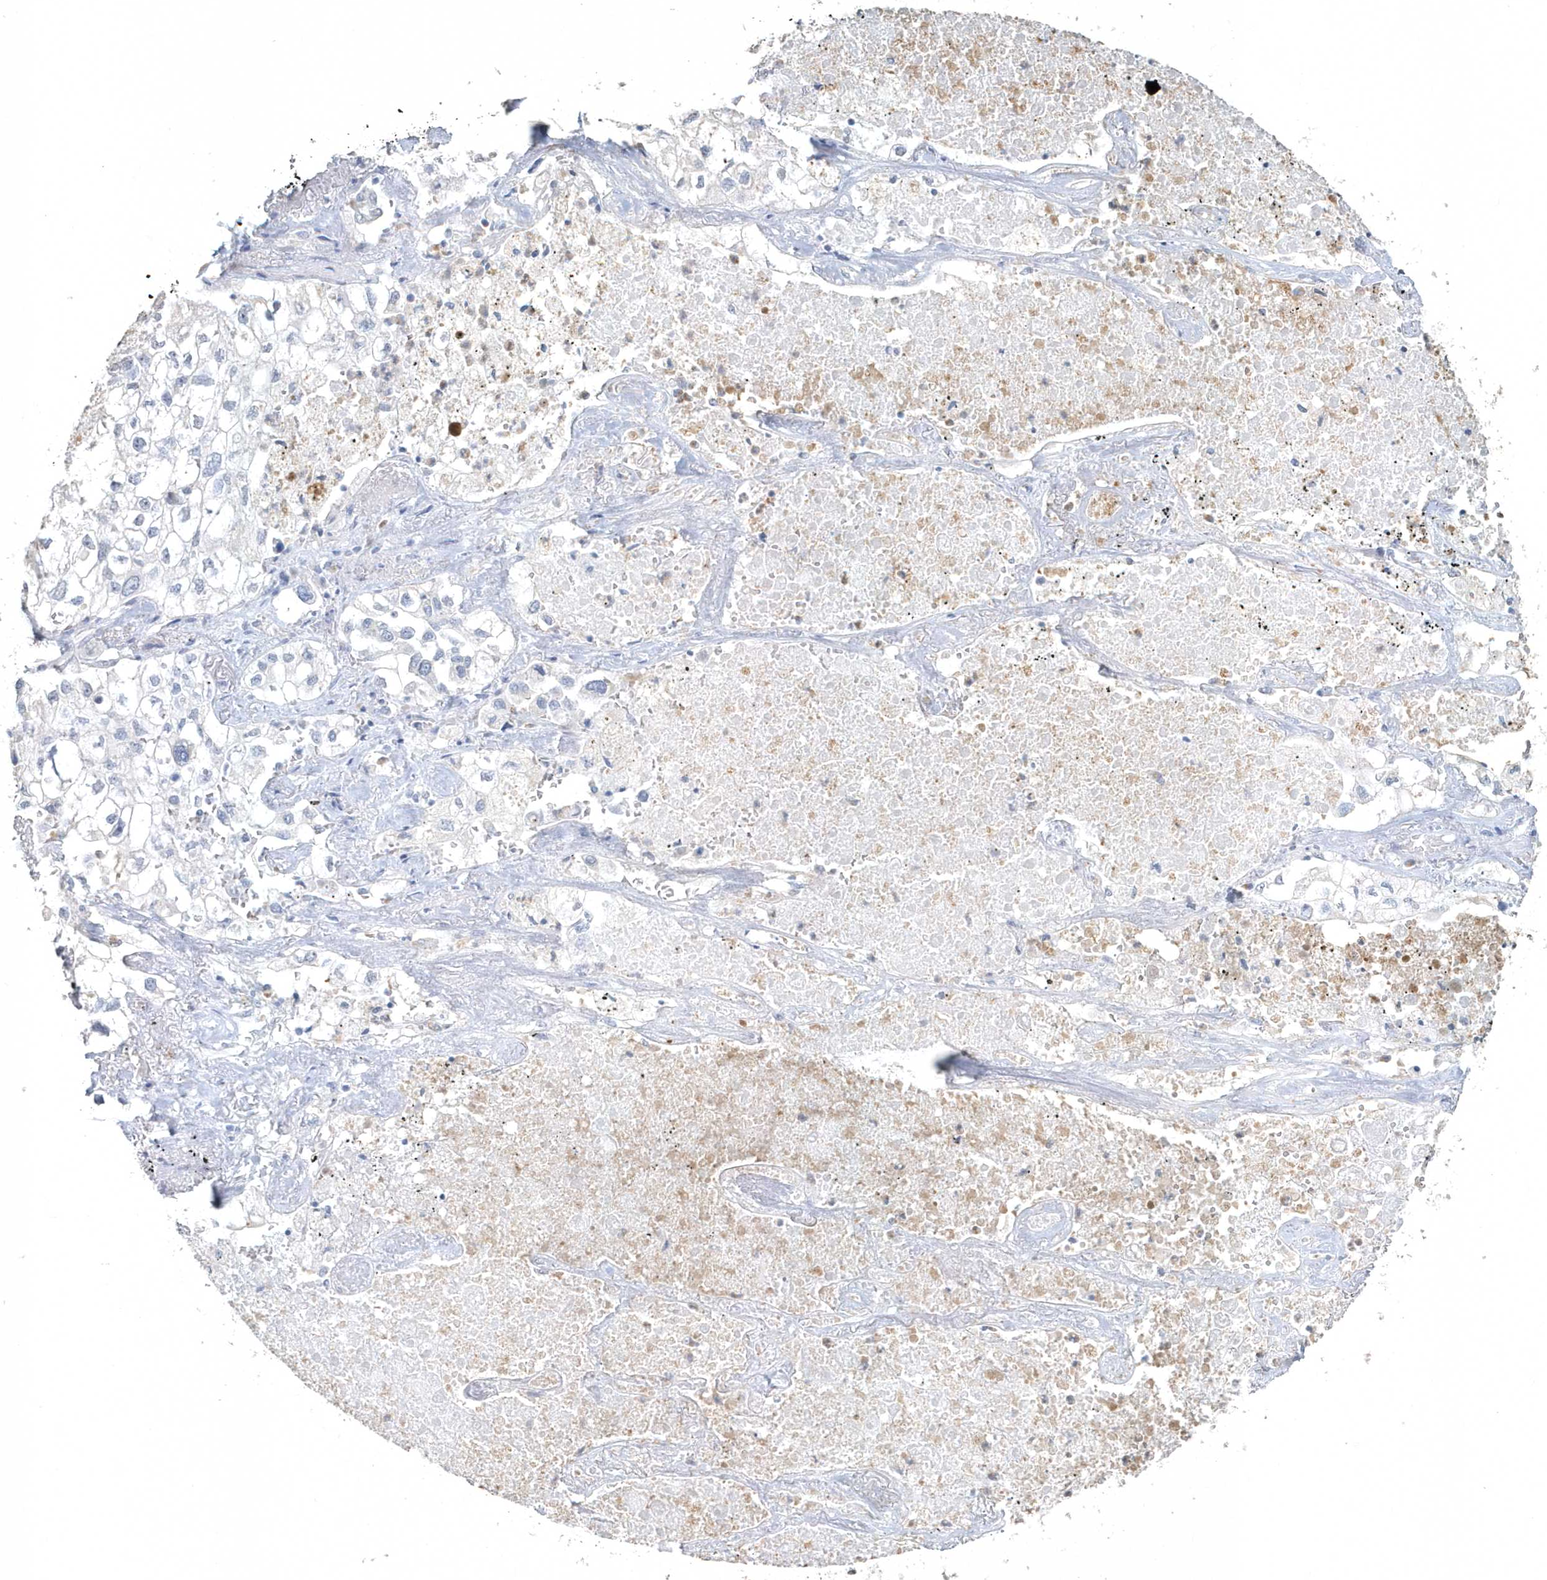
{"staining": {"intensity": "negative", "quantity": "none", "location": "none"}, "tissue": "lung cancer", "cell_type": "Tumor cells", "image_type": "cancer", "snomed": [{"axis": "morphology", "description": "Adenocarcinoma, NOS"}, {"axis": "topography", "description": "Lung"}], "caption": "This is an immunohistochemistry micrograph of human adenocarcinoma (lung). There is no expression in tumor cells.", "gene": "MYOT", "patient": {"sex": "male", "age": 63}}